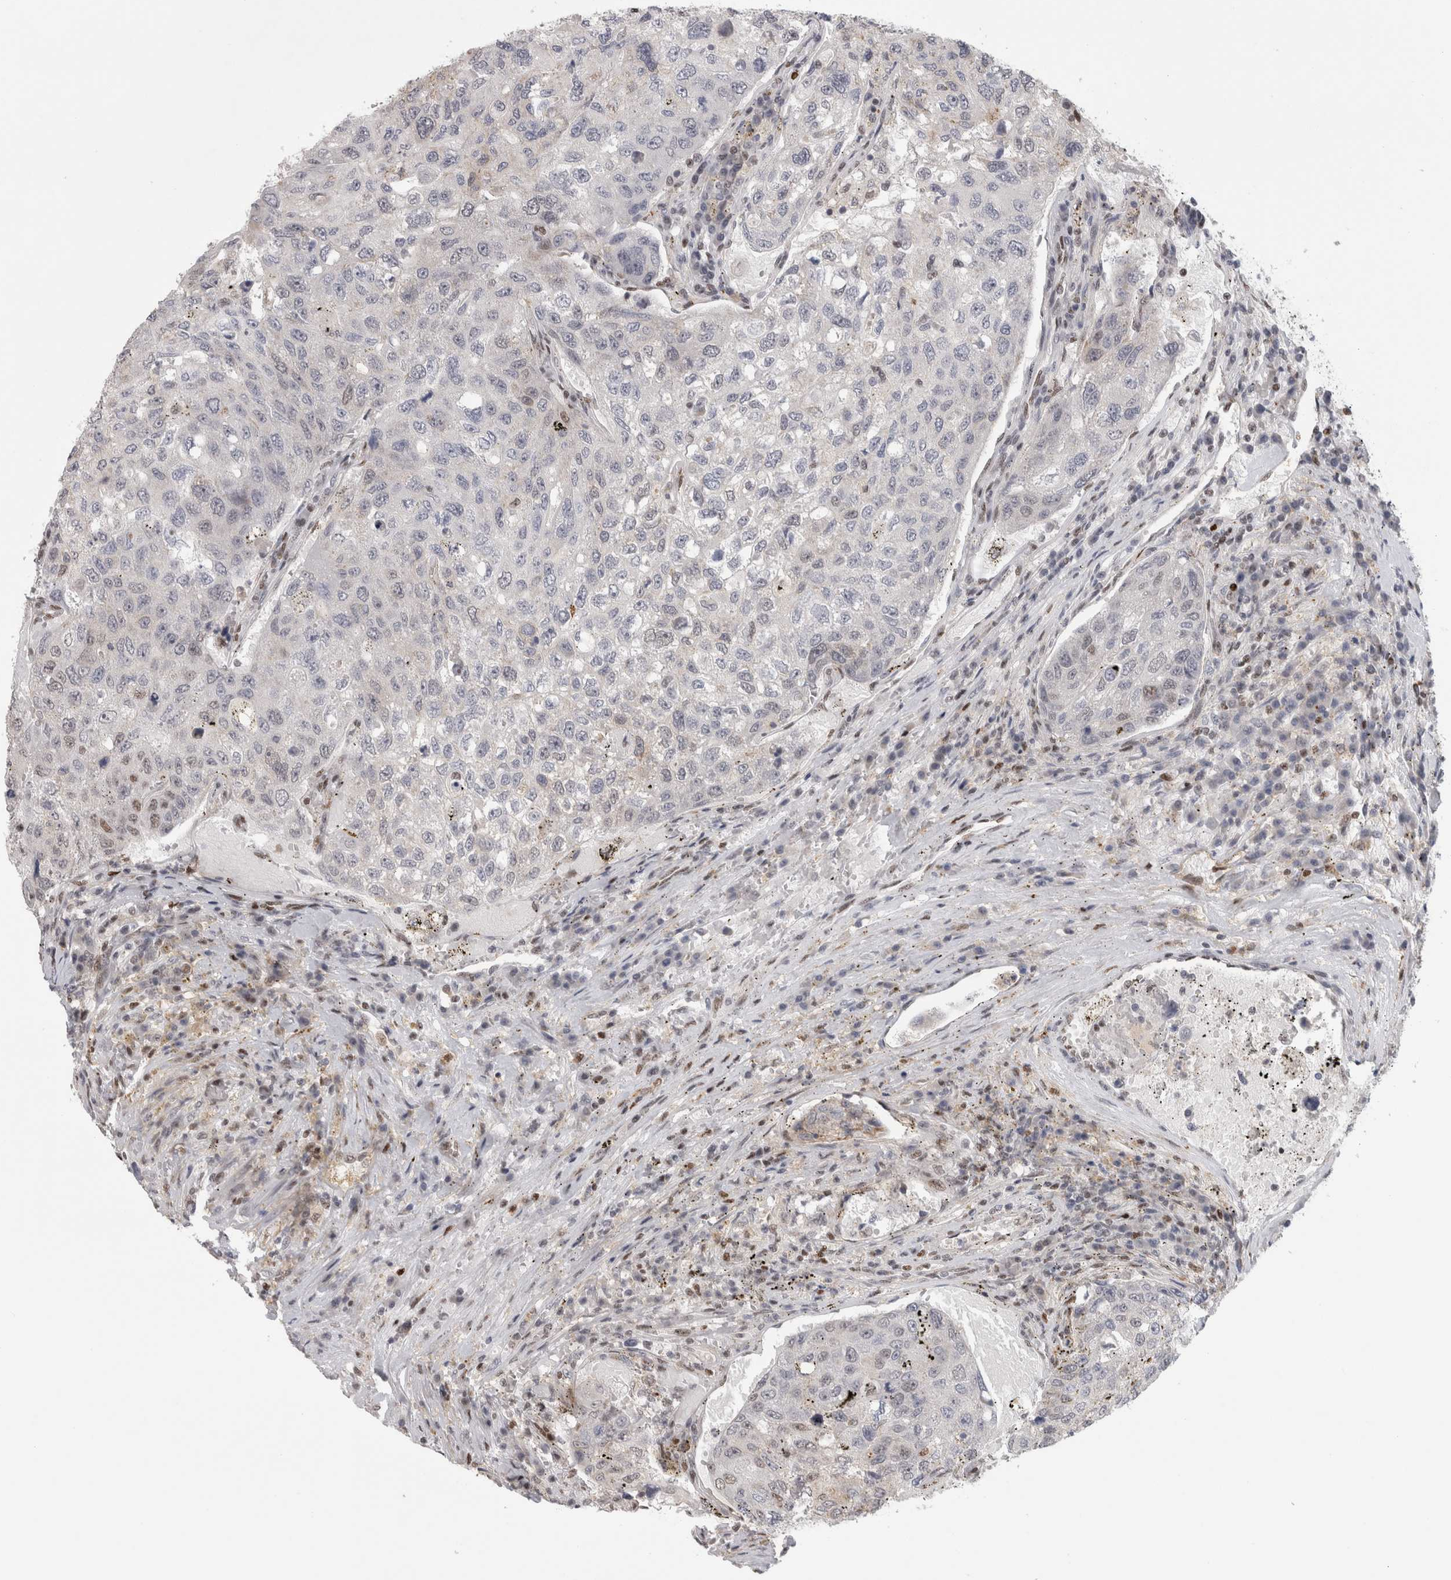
{"staining": {"intensity": "negative", "quantity": "none", "location": "none"}, "tissue": "urothelial cancer", "cell_type": "Tumor cells", "image_type": "cancer", "snomed": [{"axis": "morphology", "description": "Urothelial carcinoma, High grade"}, {"axis": "topography", "description": "Lymph node"}, {"axis": "topography", "description": "Urinary bladder"}], "caption": "High power microscopy histopathology image of an IHC micrograph of urothelial cancer, revealing no significant positivity in tumor cells.", "gene": "SRARP", "patient": {"sex": "male", "age": 51}}